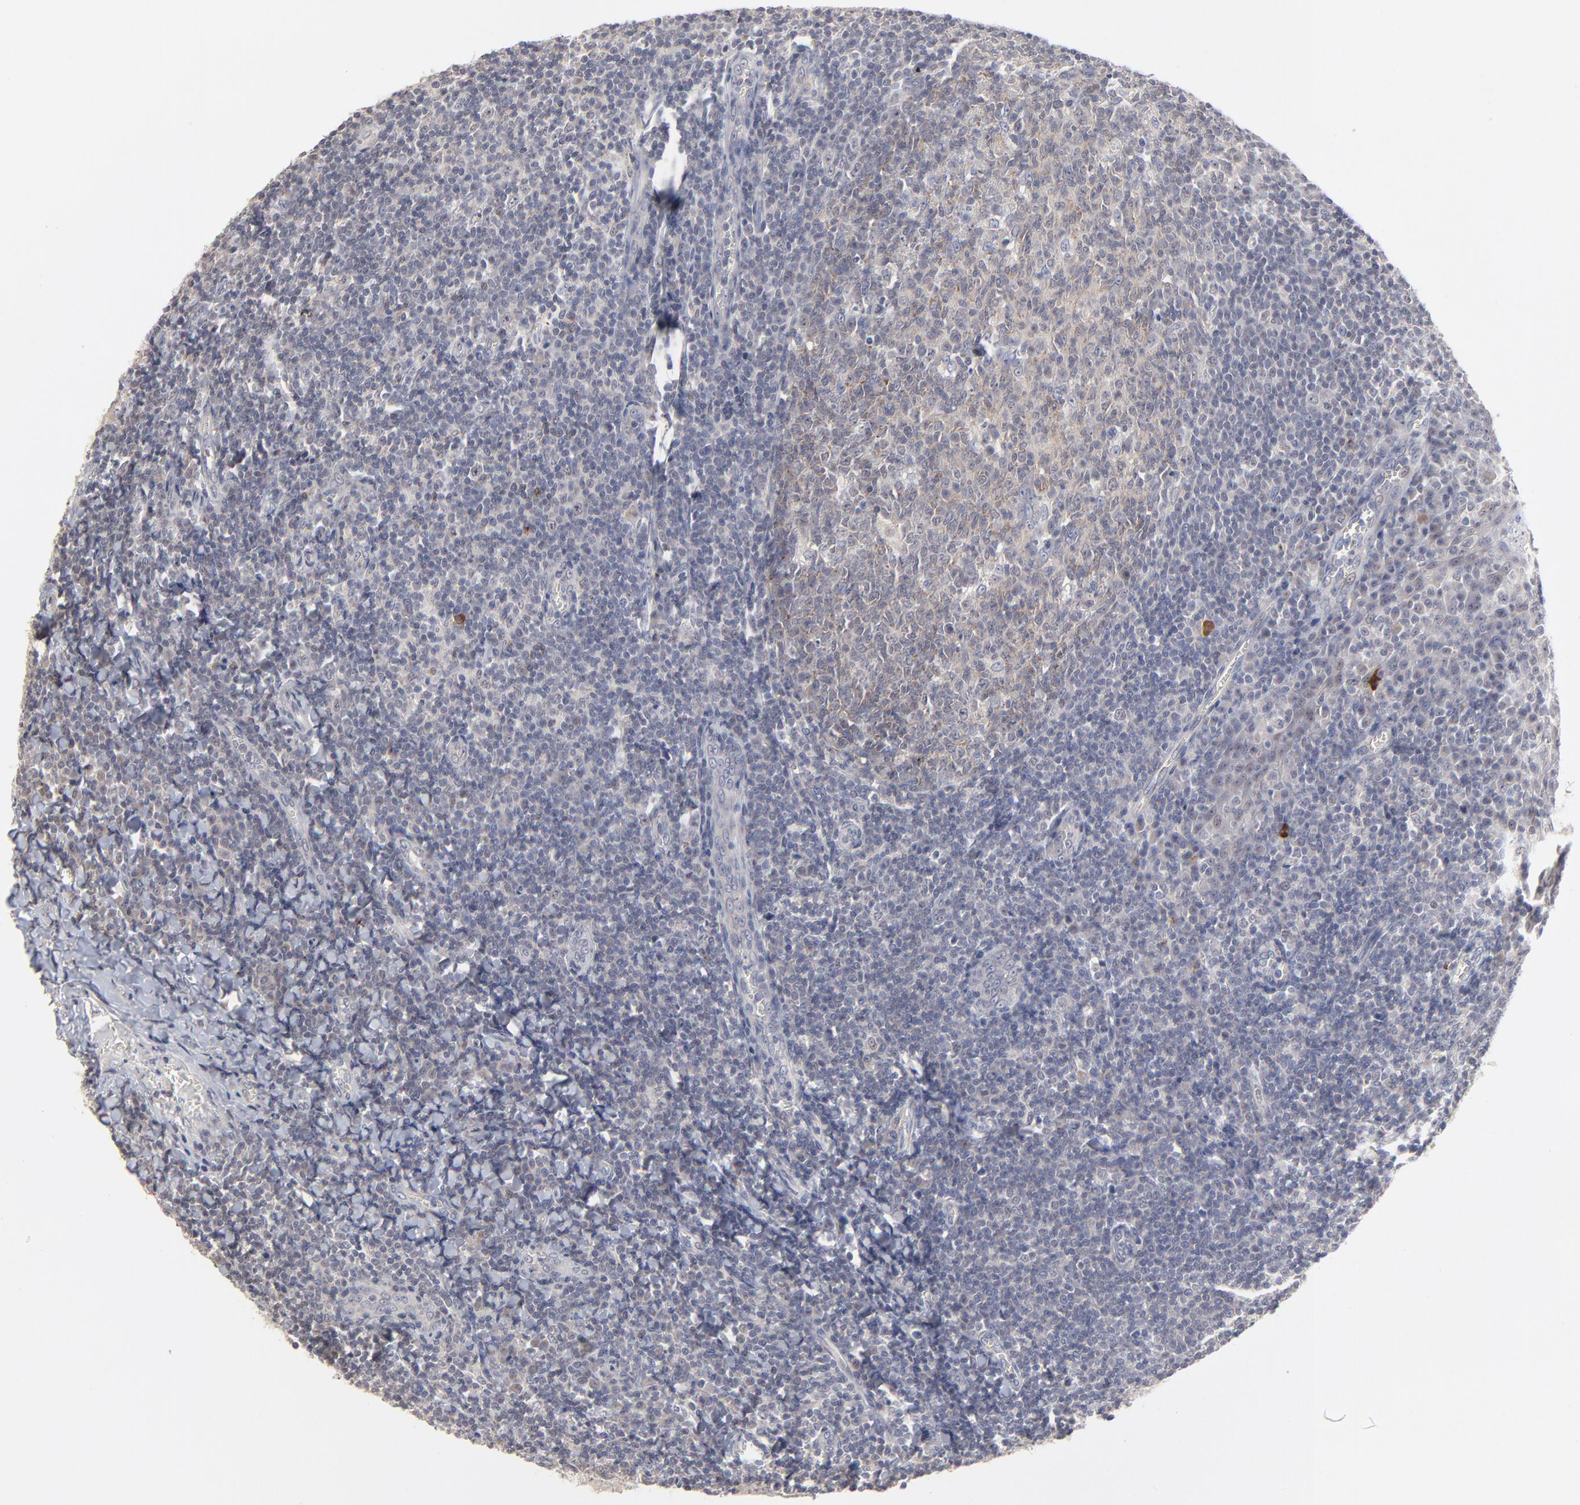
{"staining": {"intensity": "weak", "quantity": "<25%", "location": "cytoplasmic/membranous"}, "tissue": "tonsil", "cell_type": "Germinal center cells", "image_type": "normal", "snomed": [{"axis": "morphology", "description": "Normal tissue, NOS"}, {"axis": "topography", "description": "Tonsil"}], "caption": "Protein analysis of normal tonsil reveals no significant expression in germinal center cells.", "gene": "MAGEA10", "patient": {"sex": "male", "age": 31}}